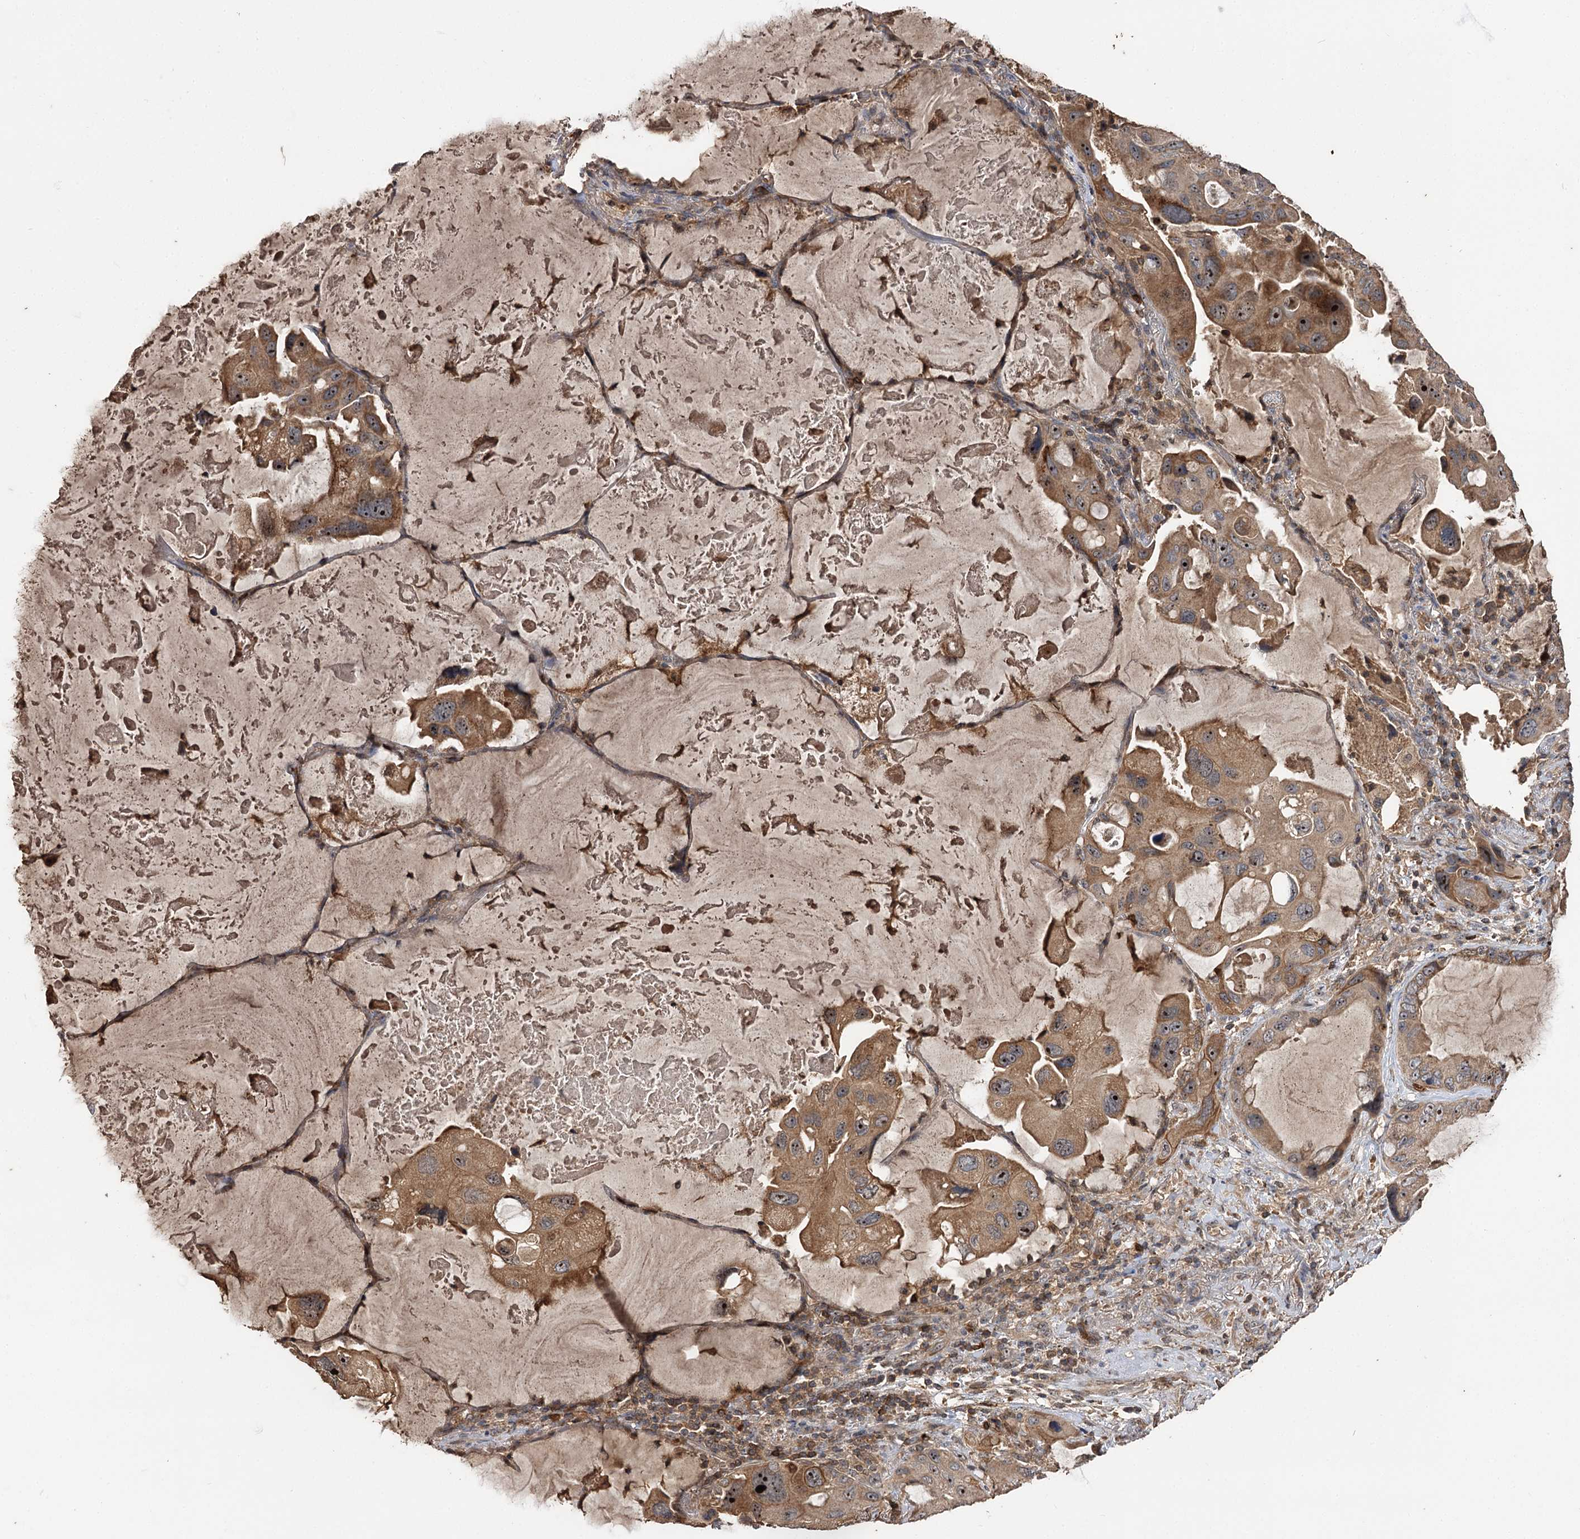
{"staining": {"intensity": "moderate", "quantity": ">75%", "location": "cytoplasmic/membranous,nuclear"}, "tissue": "lung cancer", "cell_type": "Tumor cells", "image_type": "cancer", "snomed": [{"axis": "morphology", "description": "Squamous cell carcinoma, NOS"}, {"axis": "topography", "description": "Lung"}], "caption": "This is a photomicrograph of IHC staining of lung cancer, which shows moderate staining in the cytoplasmic/membranous and nuclear of tumor cells.", "gene": "FAM53B", "patient": {"sex": "female", "age": 73}}